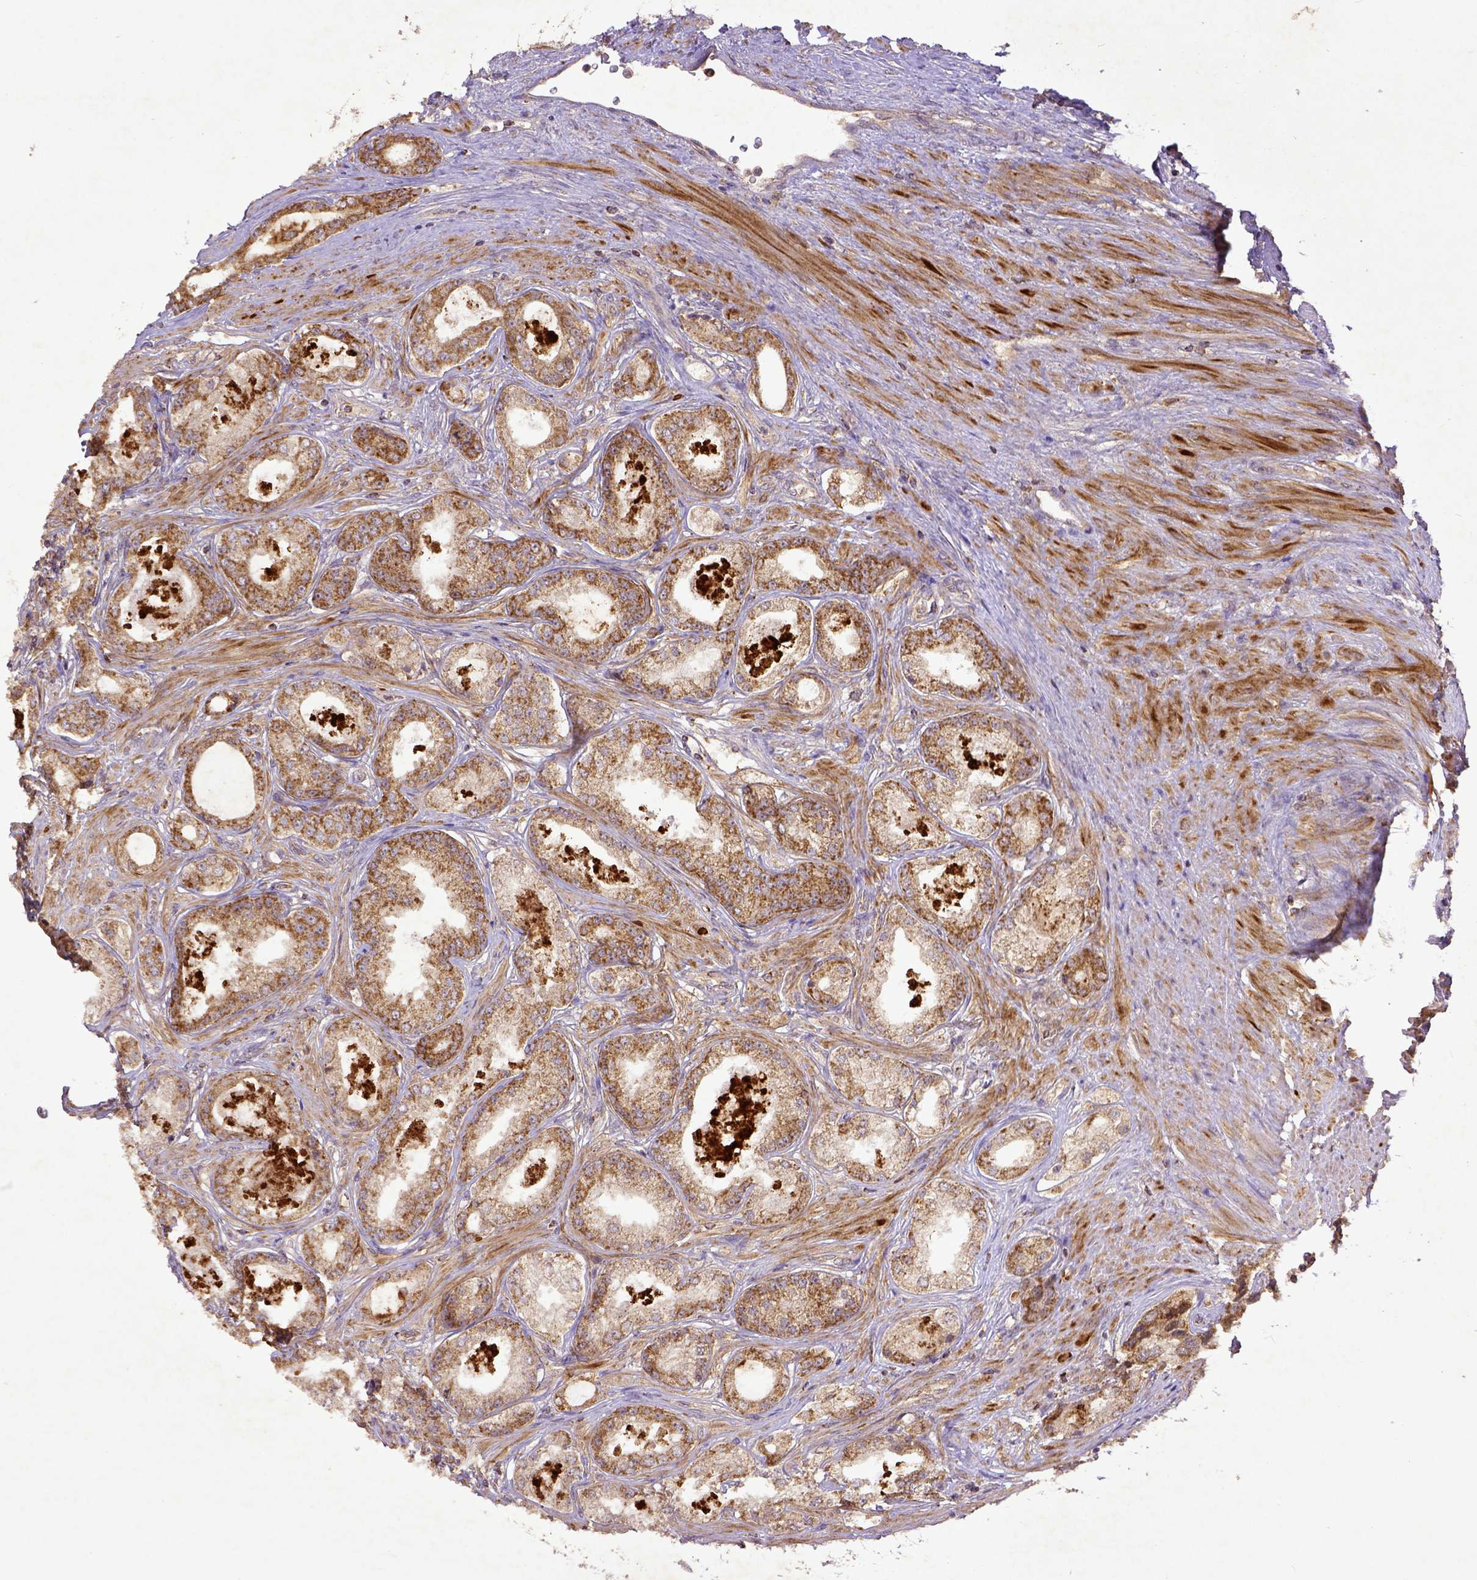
{"staining": {"intensity": "moderate", "quantity": ">75%", "location": "cytoplasmic/membranous"}, "tissue": "prostate cancer", "cell_type": "Tumor cells", "image_type": "cancer", "snomed": [{"axis": "morphology", "description": "Adenocarcinoma, Low grade"}, {"axis": "topography", "description": "Prostate"}], "caption": "This image exhibits IHC staining of low-grade adenocarcinoma (prostate), with medium moderate cytoplasmic/membranous positivity in approximately >75% of tumor cells.", "gene": "MT-CO1", "patient": {"sex": "male", "age": 68}}